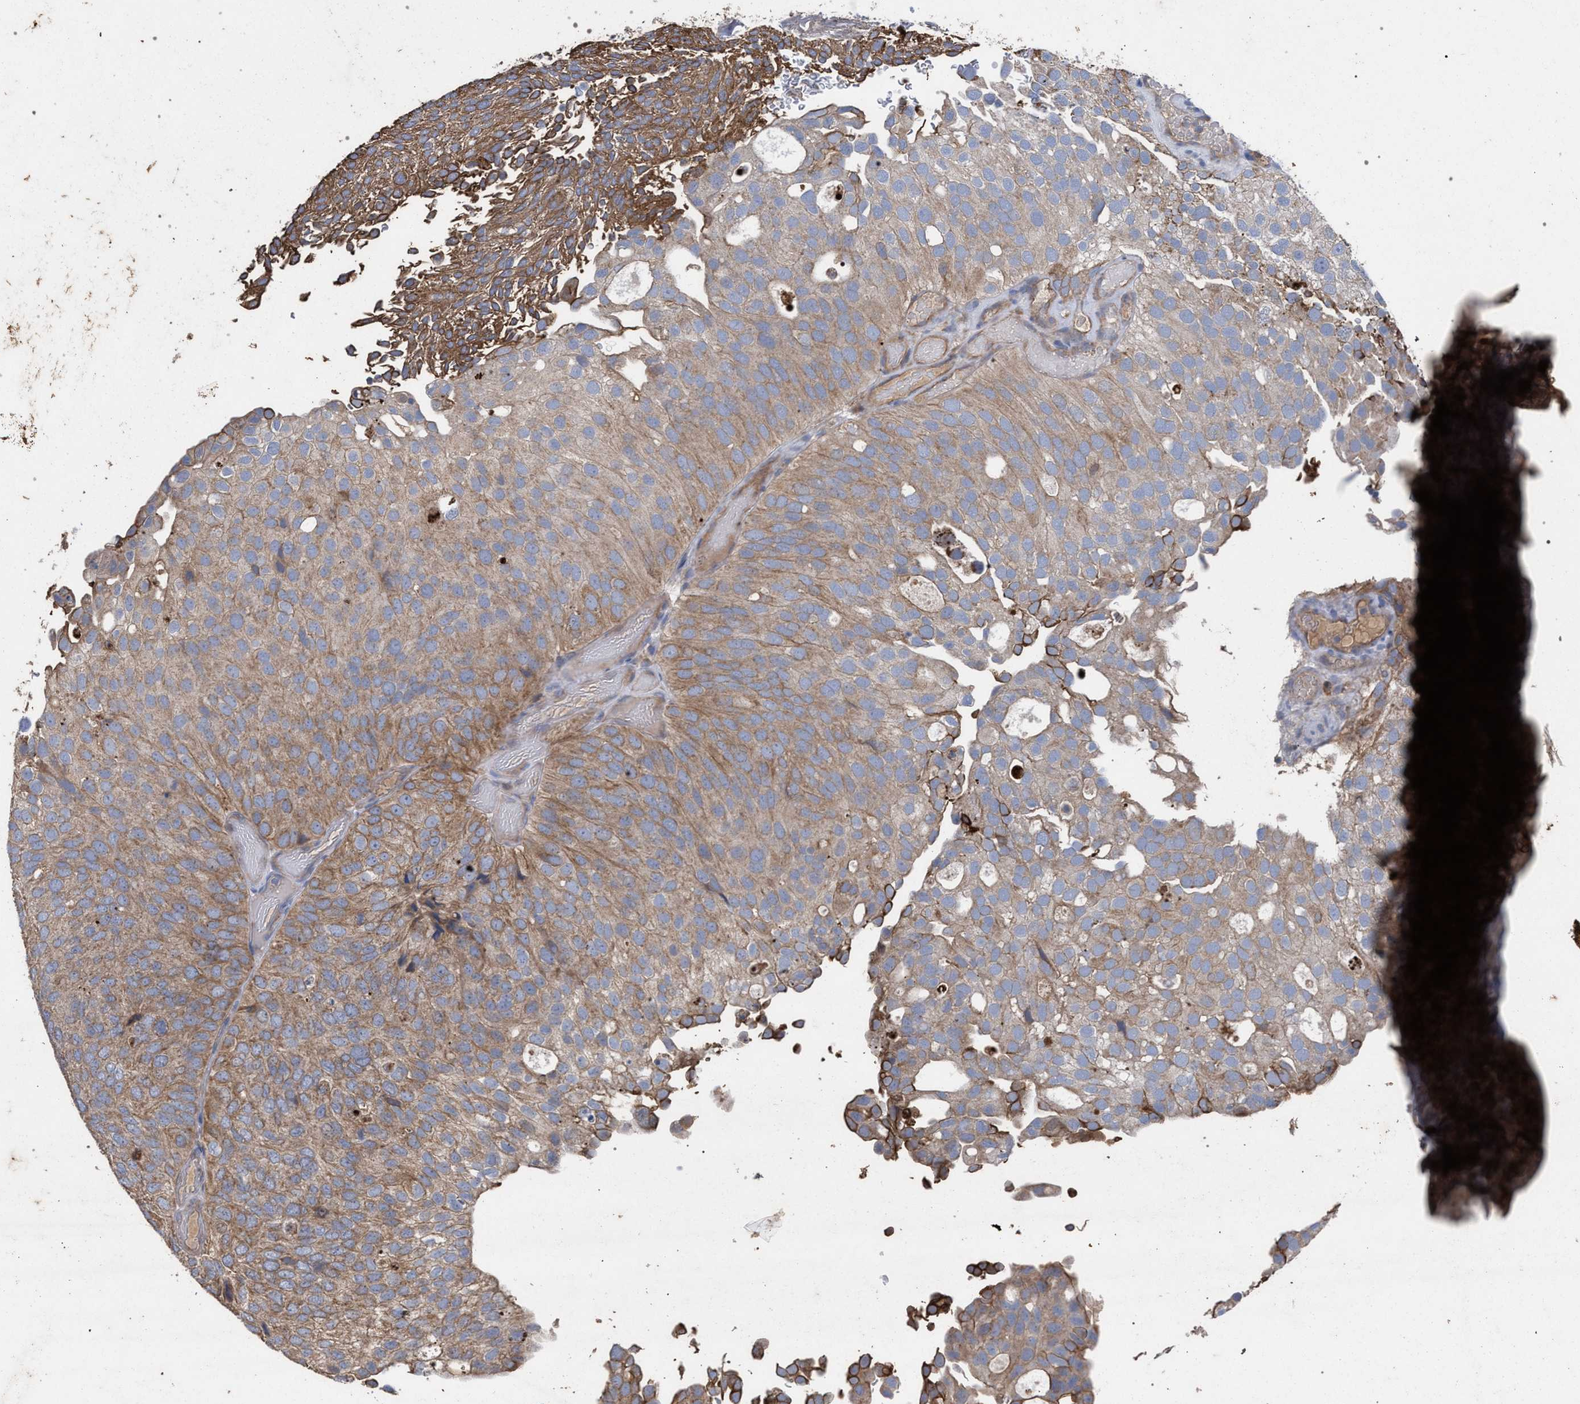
{"staining": {"intensity": "moderate", "quantity": "25%-75%", "location": "cytoplasmic/membranous"}, "tissue": "urothelial cancer", "cell_type": "Tumor cells", "image_type": "cancer", "snomed": [{"axis": "morphology", "description": "Urothelial carcinoma, Low grade"}, {"axis": "topography", "description": "Urinary bladder"}], "caption": "Human low-grade urothelial carcinoma stained for a protein (brown) displays moderate cytoplasmic/membranous positive expression in approximately 25%-75% of tumor cells.", "gene": "BCL2L12", "patient": {"sex": "male", "age": 78}}